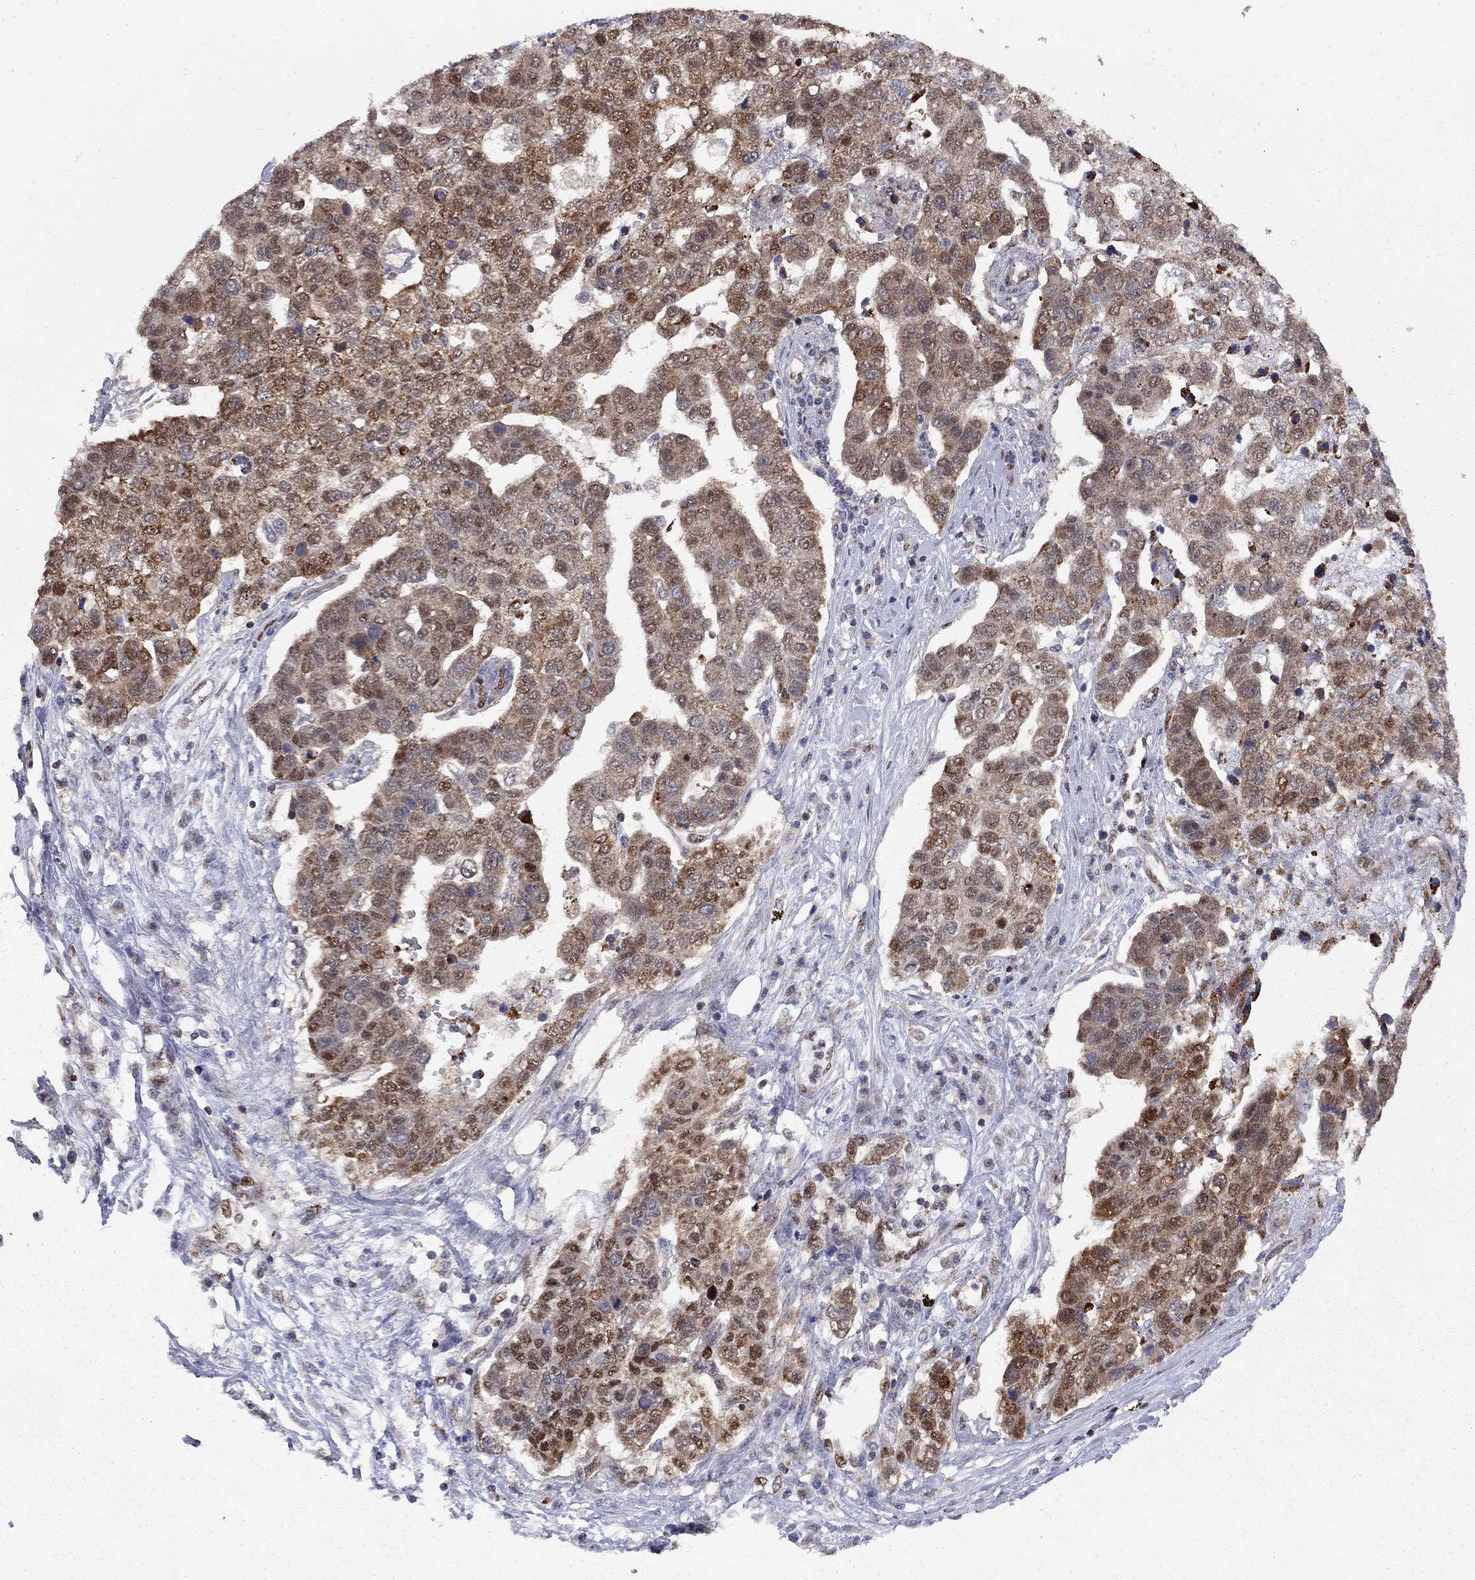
{"staining": {"intensity": "moderate", "quantity": "25%-75%", "location": "cytoplasmic/membranous"}, "tissue": "pancreatic cancer", "cell_type": "Tumor cells", "image_type": "cancer", "snomed": [{"axis": "morphology", "description": "Adenocarcinoma, NOS"}, {"axis": "topography", "description": "Pancreas"}], "caption": "Human adenocarcinoma (pancreatic) stained with a brown dye reveals moderate cytoplasmic/membranous positive staining in about 25%-75% of tumor cells.", "gene": "ELOB", "patient": {"sex": "female", "age": 61}}